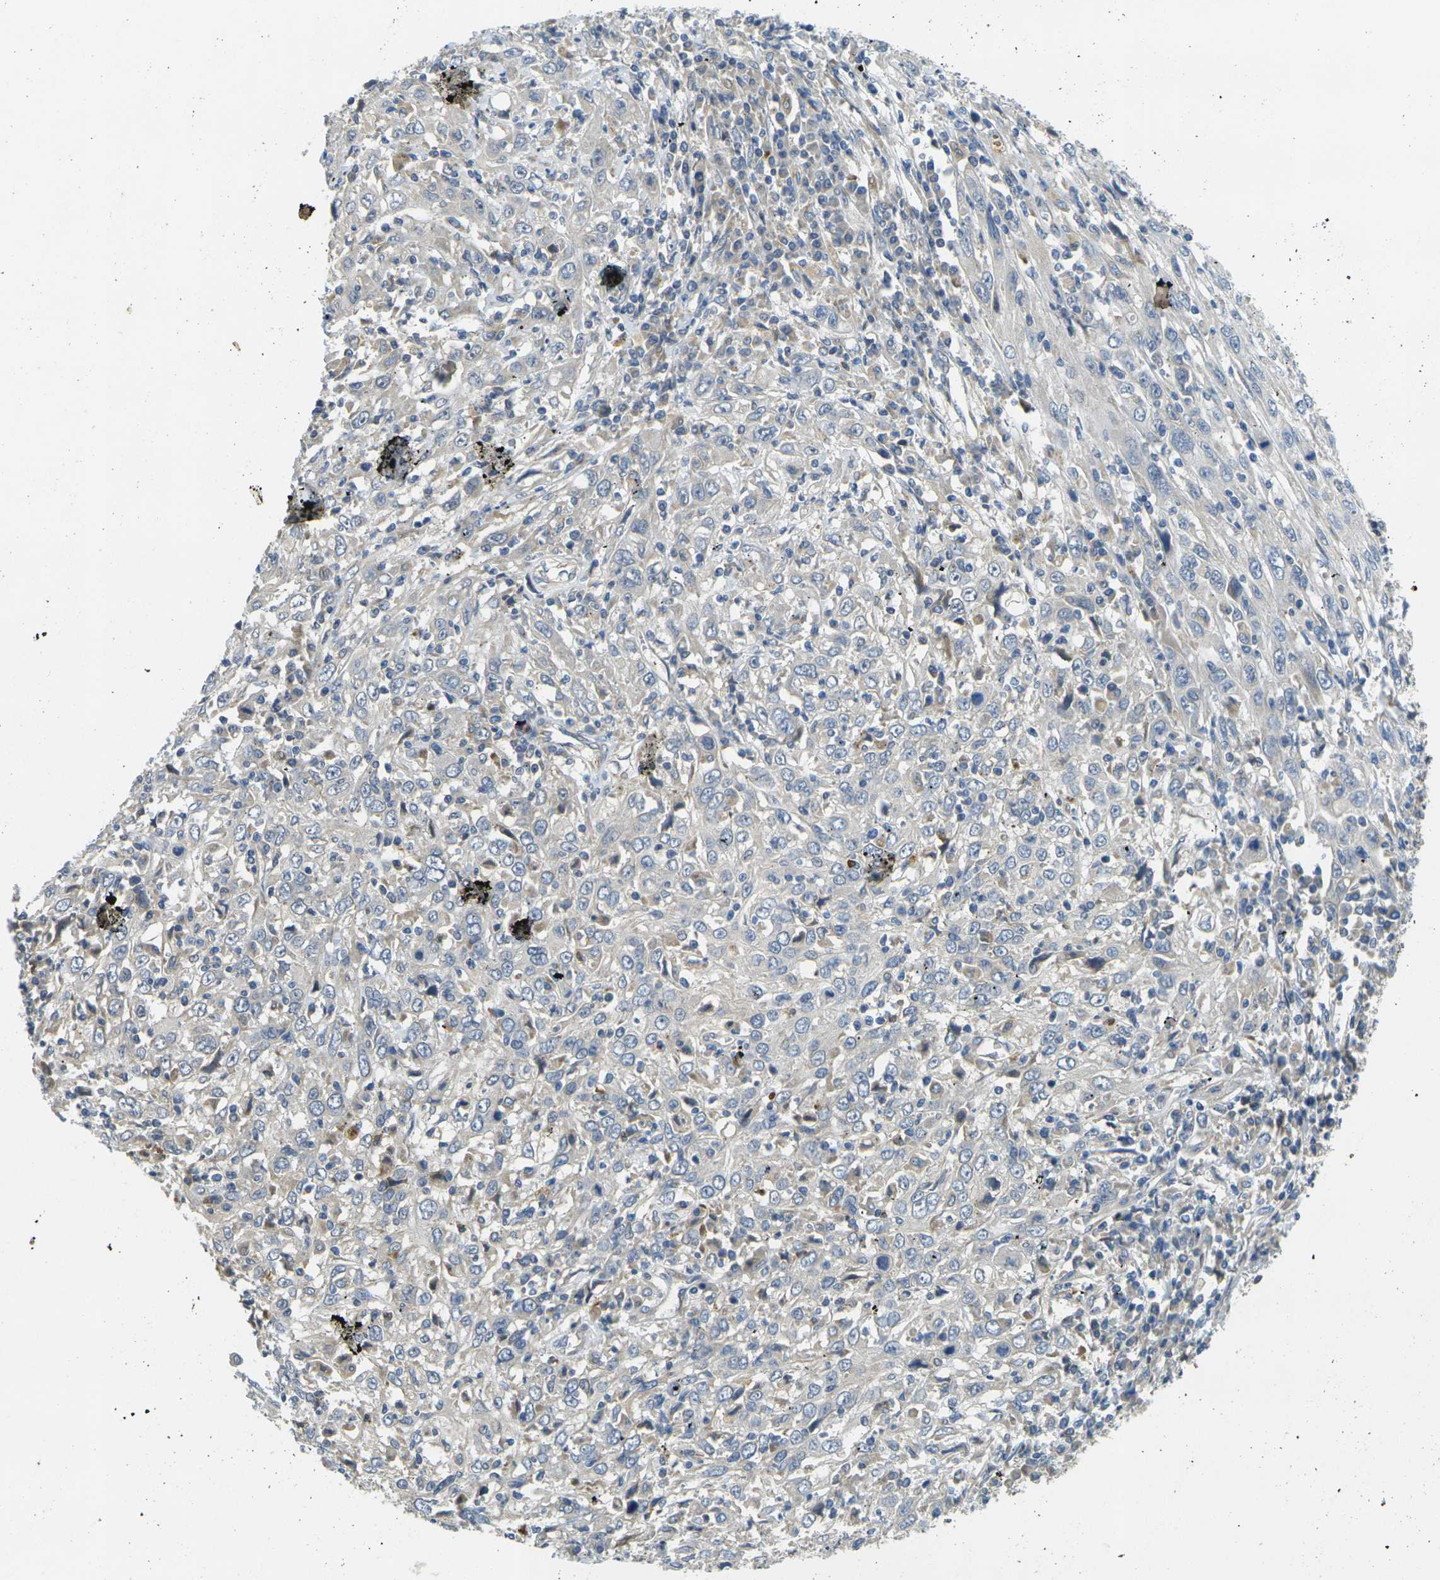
{"staining": {"intensity": "negative", "quantity": "none", "location": "none"}, "tissue": "cervical cancer", "cell_type": "Tumor cells", "image_type": "cancer", "snomed": [{"axis": "morphology", "description": "Squamous cell carcinoma, NOS"}, {"axis": "topography", "description": "Cervix"}], "caption": "This photomicrograph is of squamous cell carcinoma (cervical) stained with IHC to label a protein in brown with the nuclei are counter-stained blue. There is no staining in tumor cells.", "gene": "MINAR2", "patient": {"sex": "female", "age": 46}}